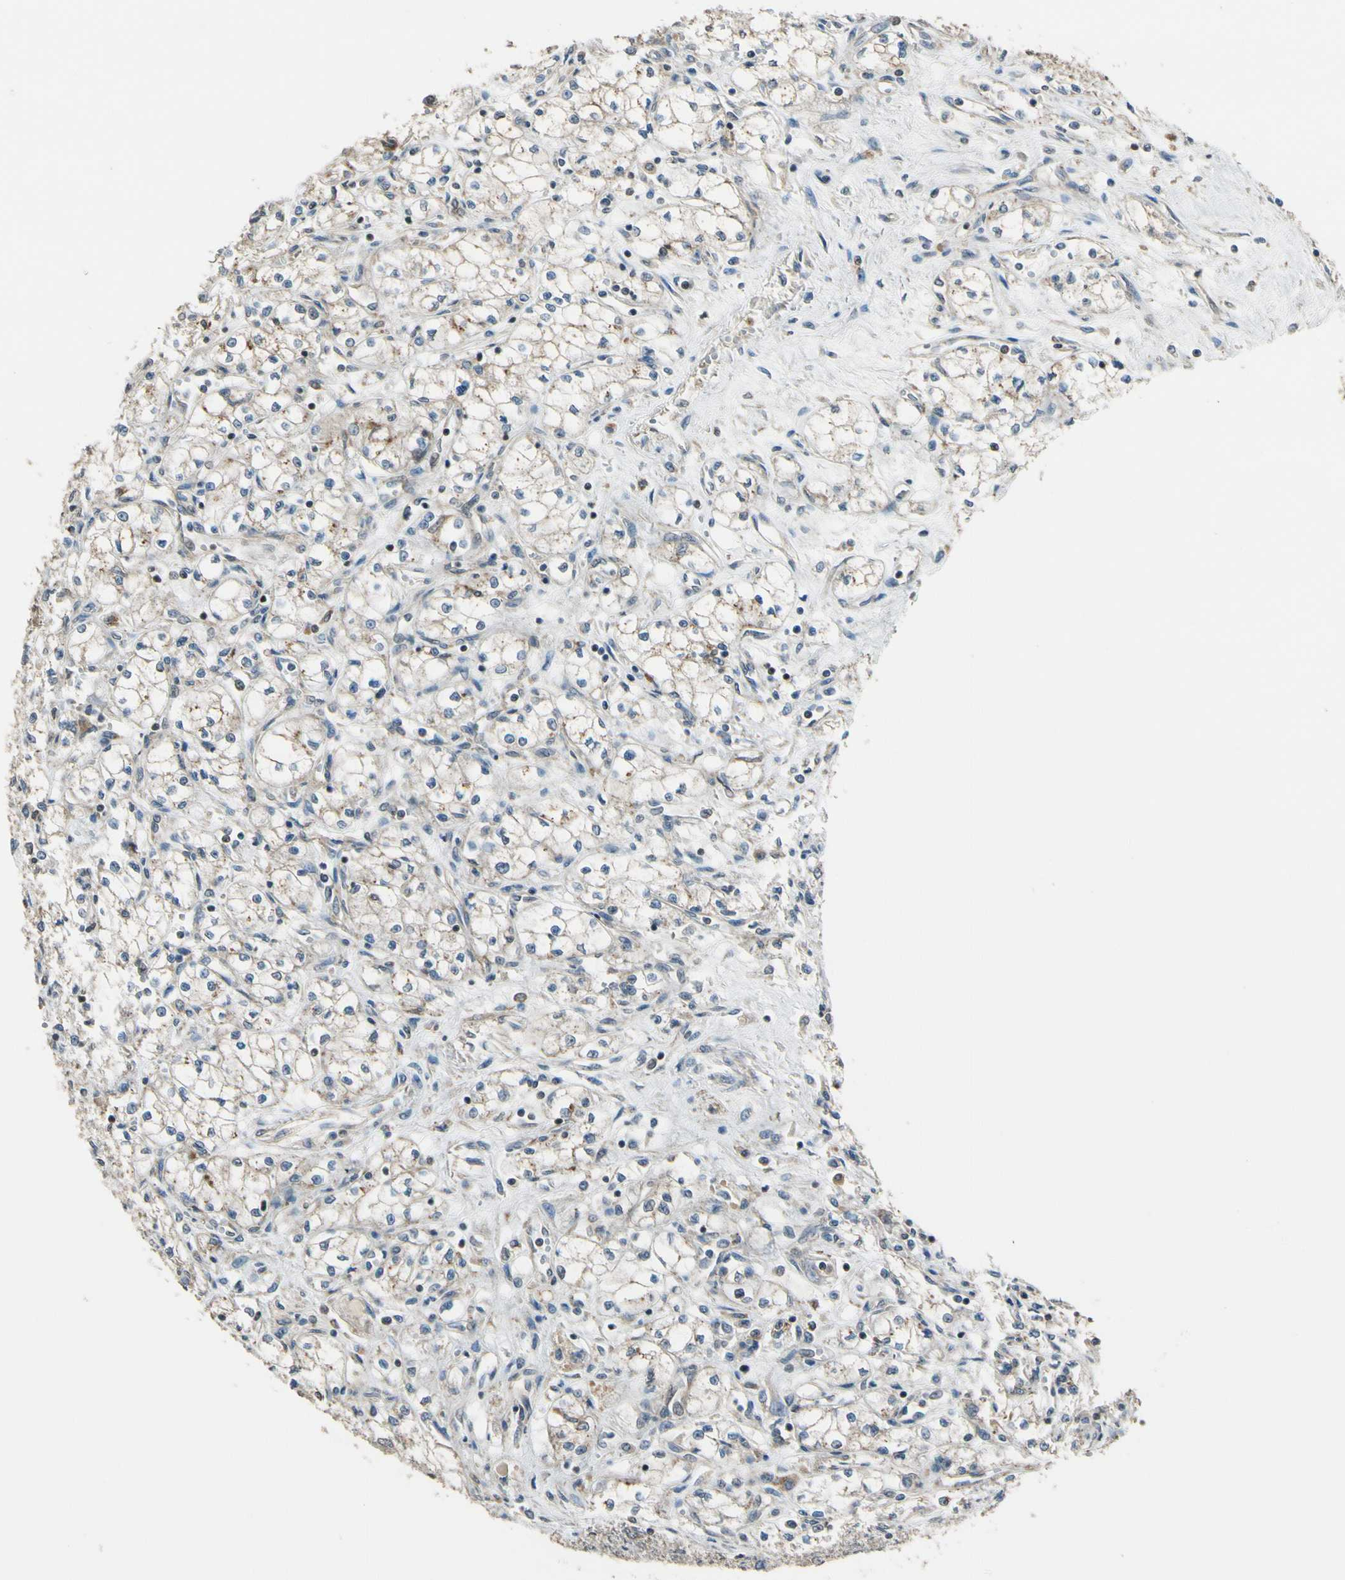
{"staining": {"intensity": "weak", "quantity": "25%-75%", "location": "cytoplasmic/membranous"}, "tissue": "renal cancer", "cell_type": "Tumor cells", "image_type": "cancer", "snomed": [{"axis": "morphology", "description": "Normal tissue, NOS"}, {"axis": "morphology", "description": "Adenocarcinoma, NOS"}, {"axis": "topography", "description": "Kidney"}], "caption": "This image shows renal cancer (adenocarcinoma) stained with immunohistochemistry (IHC) to label a protein in brown. The cytoplasmic/membranous of tumor cells show weak positivity for the protein. Nuclei are counter-stained blue.", "gene": "LAMTOR1", "patient": {"sex": "male", "age": 59}}